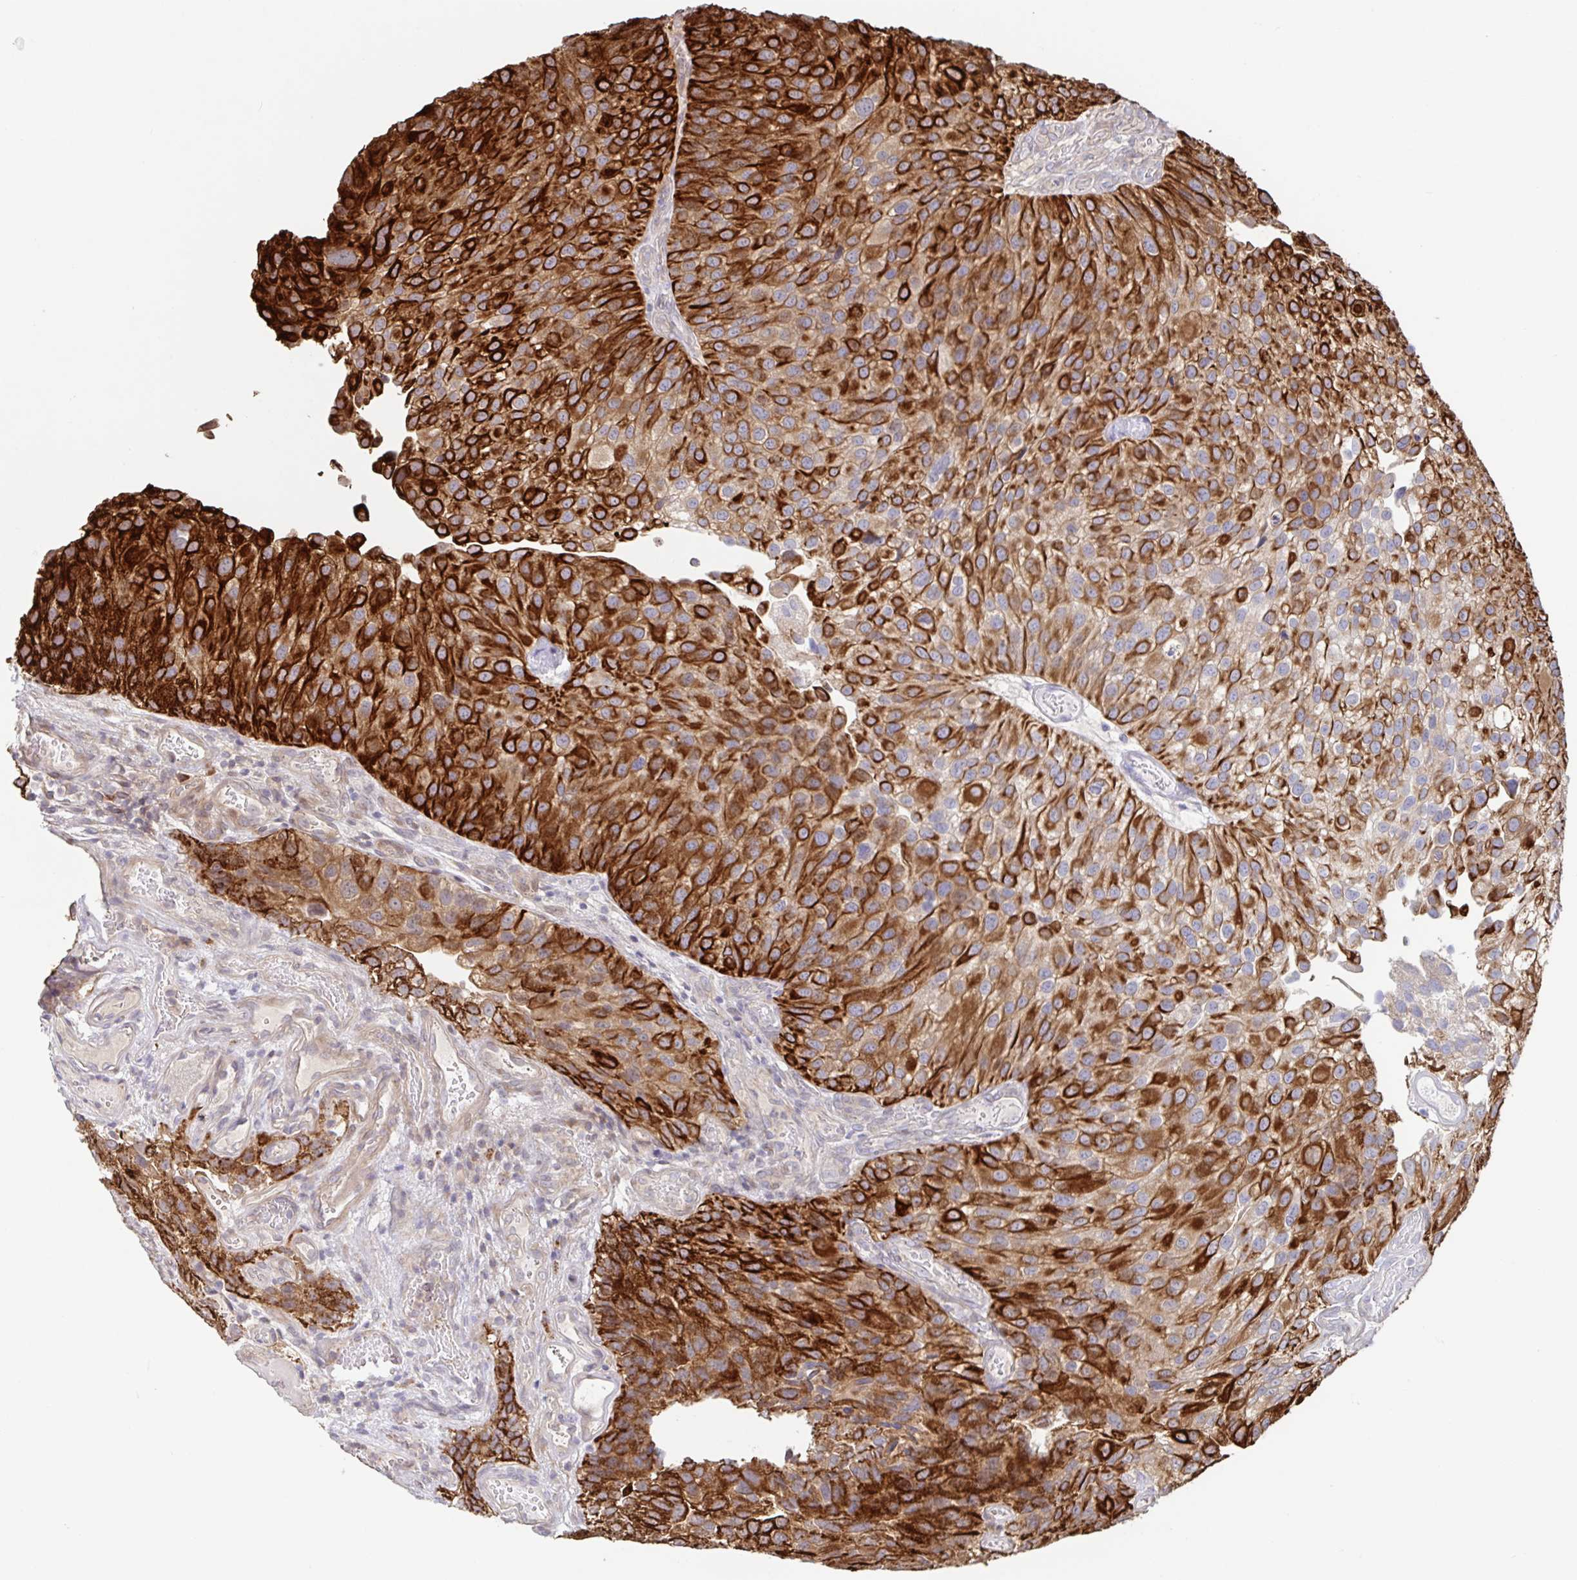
{"staining": {"intensity": "strong", "quantity": ">75%", "location": "cytoplasmic/membranous"}, "tissue": "urothelial cancer", "cell_type": "Tumor cells", "image_type": "cancer", "snomed": [{"axis": "morphology", "description": "Urothelial carcinoma, NOS"}, {"axis": "topography", "description": "Urinary bladder"}], "caption": "Tumor cells exhibit high levels of strong cytoplasmic/membranous staining in approximately >75% of cells in human urothelial cancer.", "gene": "AACS", "patient": {"sex": "male", "age": 87}}